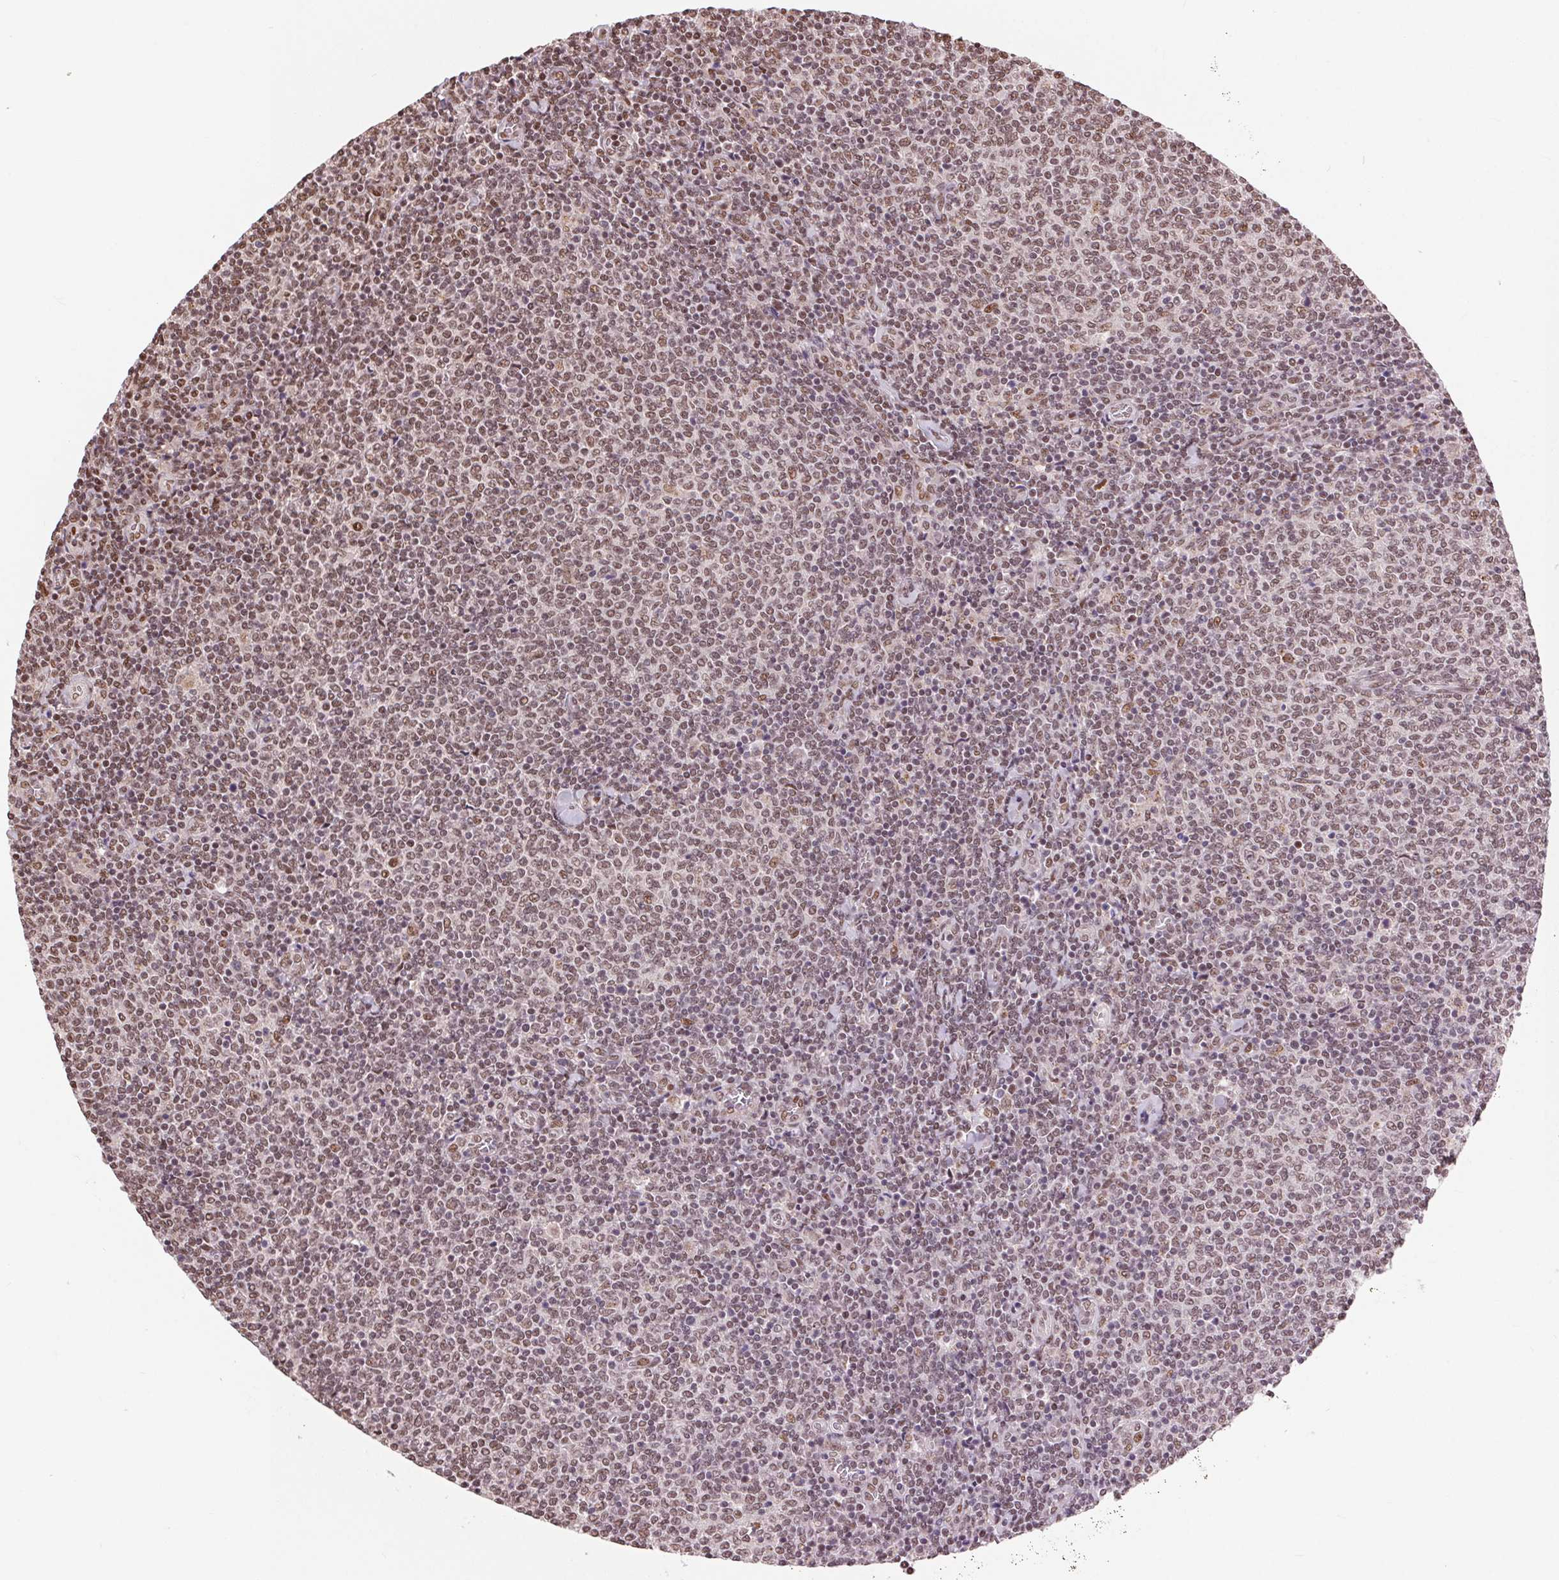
{"staining": {"intensity": "moderate", "quantity": ">75%", "location": "nuclear"}, "tissue": "lymphoma", "cell_type": "Tumor cells", "image_type": "cancer", "snomed": [{"axis": "morphology", "description": "Malignant lymphoma, non-Hodgkin's type, Low grade"}, {"axis": "topography", "description": "Lymph node"}], "caption": "Protein analysis of low-grade malignant lymphoma, non-Hodgkin's type tissue demonstrates moderate nuclear expression in approximately >75% of tumor cells. (DAB = brown stain, brightfield microscopy at high magnification).", "gene": "RAD23A", "patient": {"sex": "male", "age": 52}}